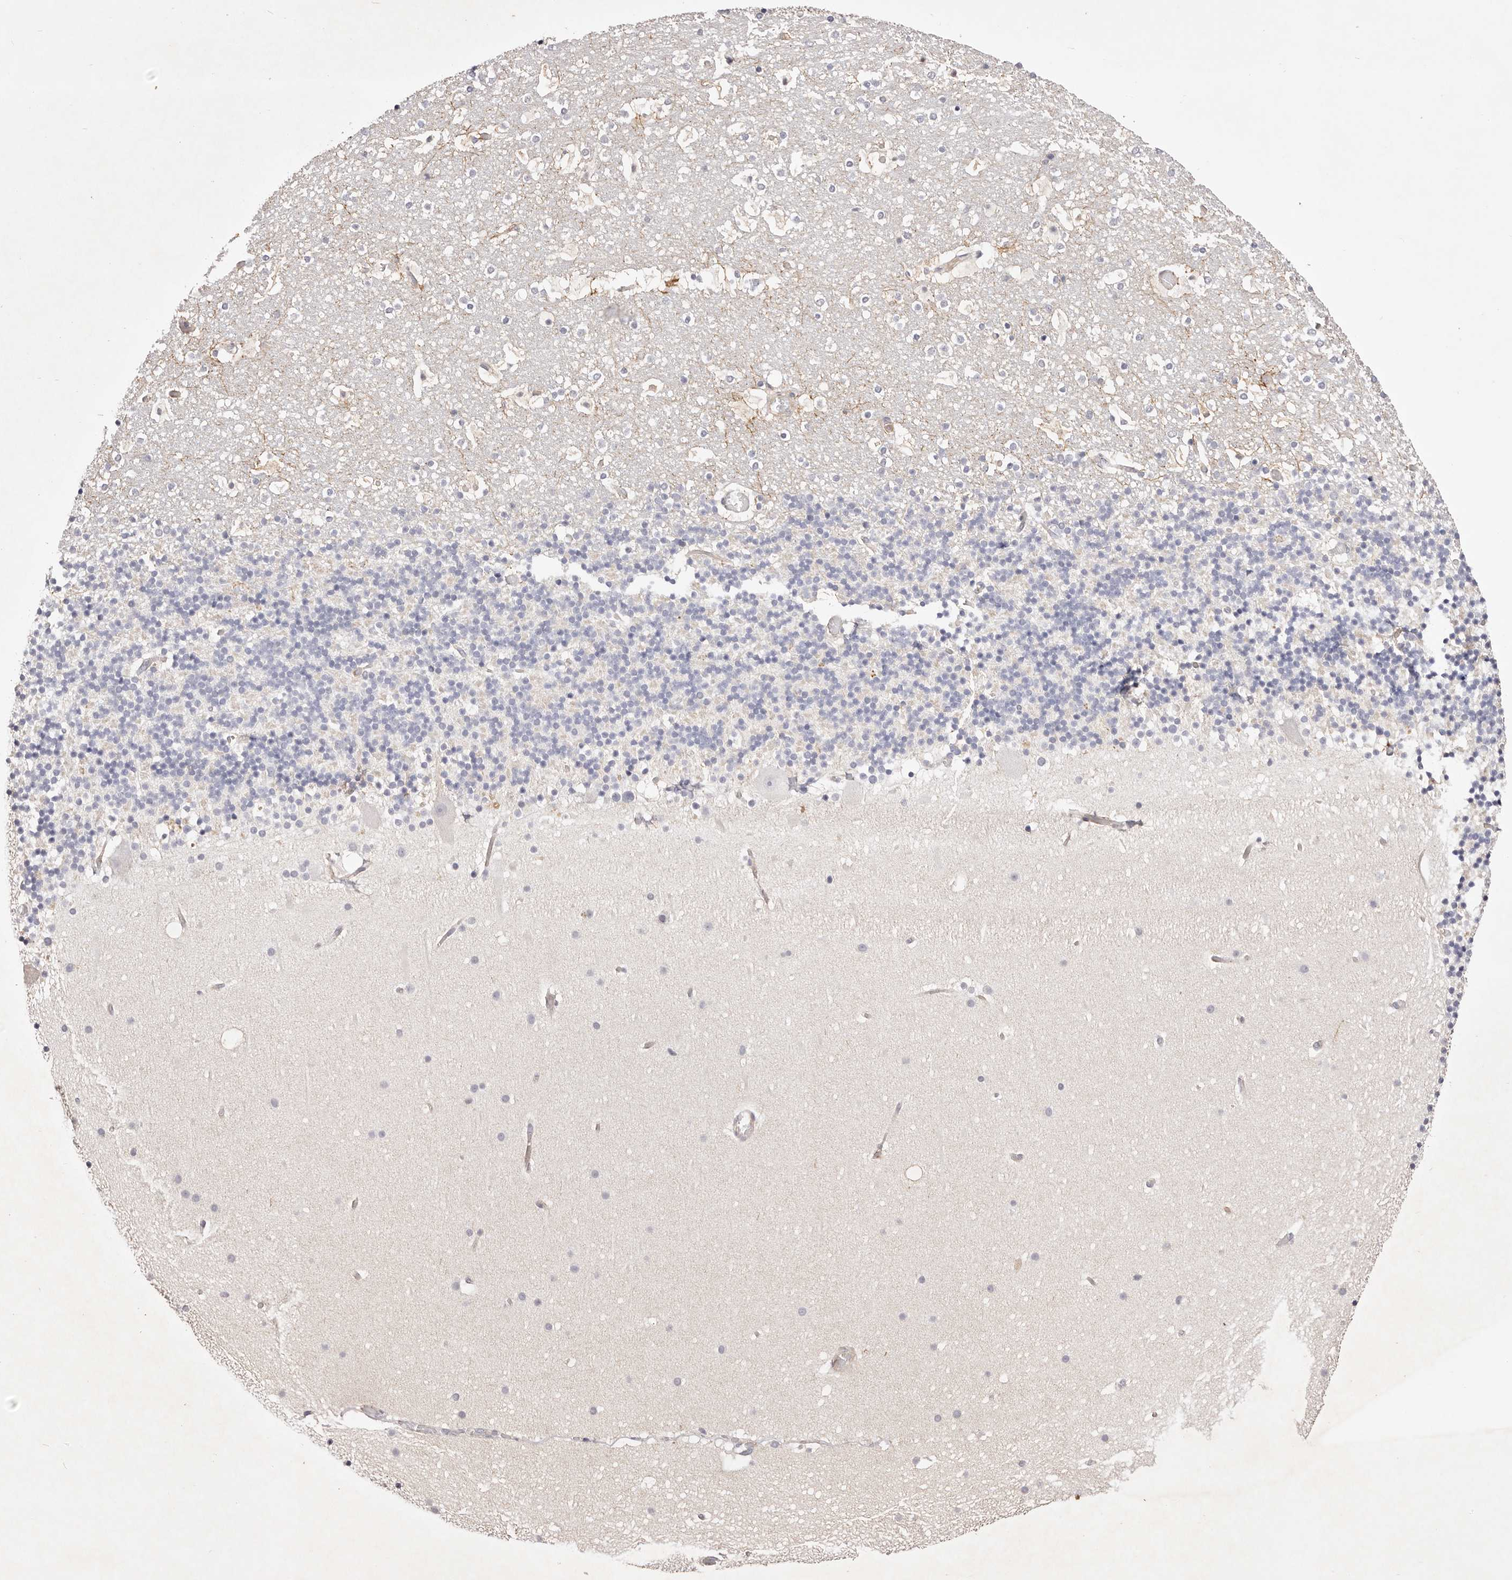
{"staining": {"intensity": "negative", "quantity": "none", "location": "none"}, "tissue": "cerebellum", "cell_type": "Cells in granular layer", "image_type": "normal", "snomed": [{"axis": "morphology", "description": "Normal tissue, NOS"}, {"axis": "topography", "description": "Cerebellum"}], "caption": "IHC photomicrograph of normal cerebellum: human cerebellum stained with DAB (3,3'-diaminobenzidine) reveals no significant protein positivity in cells in granular layer.", "gene": "SLC35B2", "patient": {"sex": "male", "age": 57}}